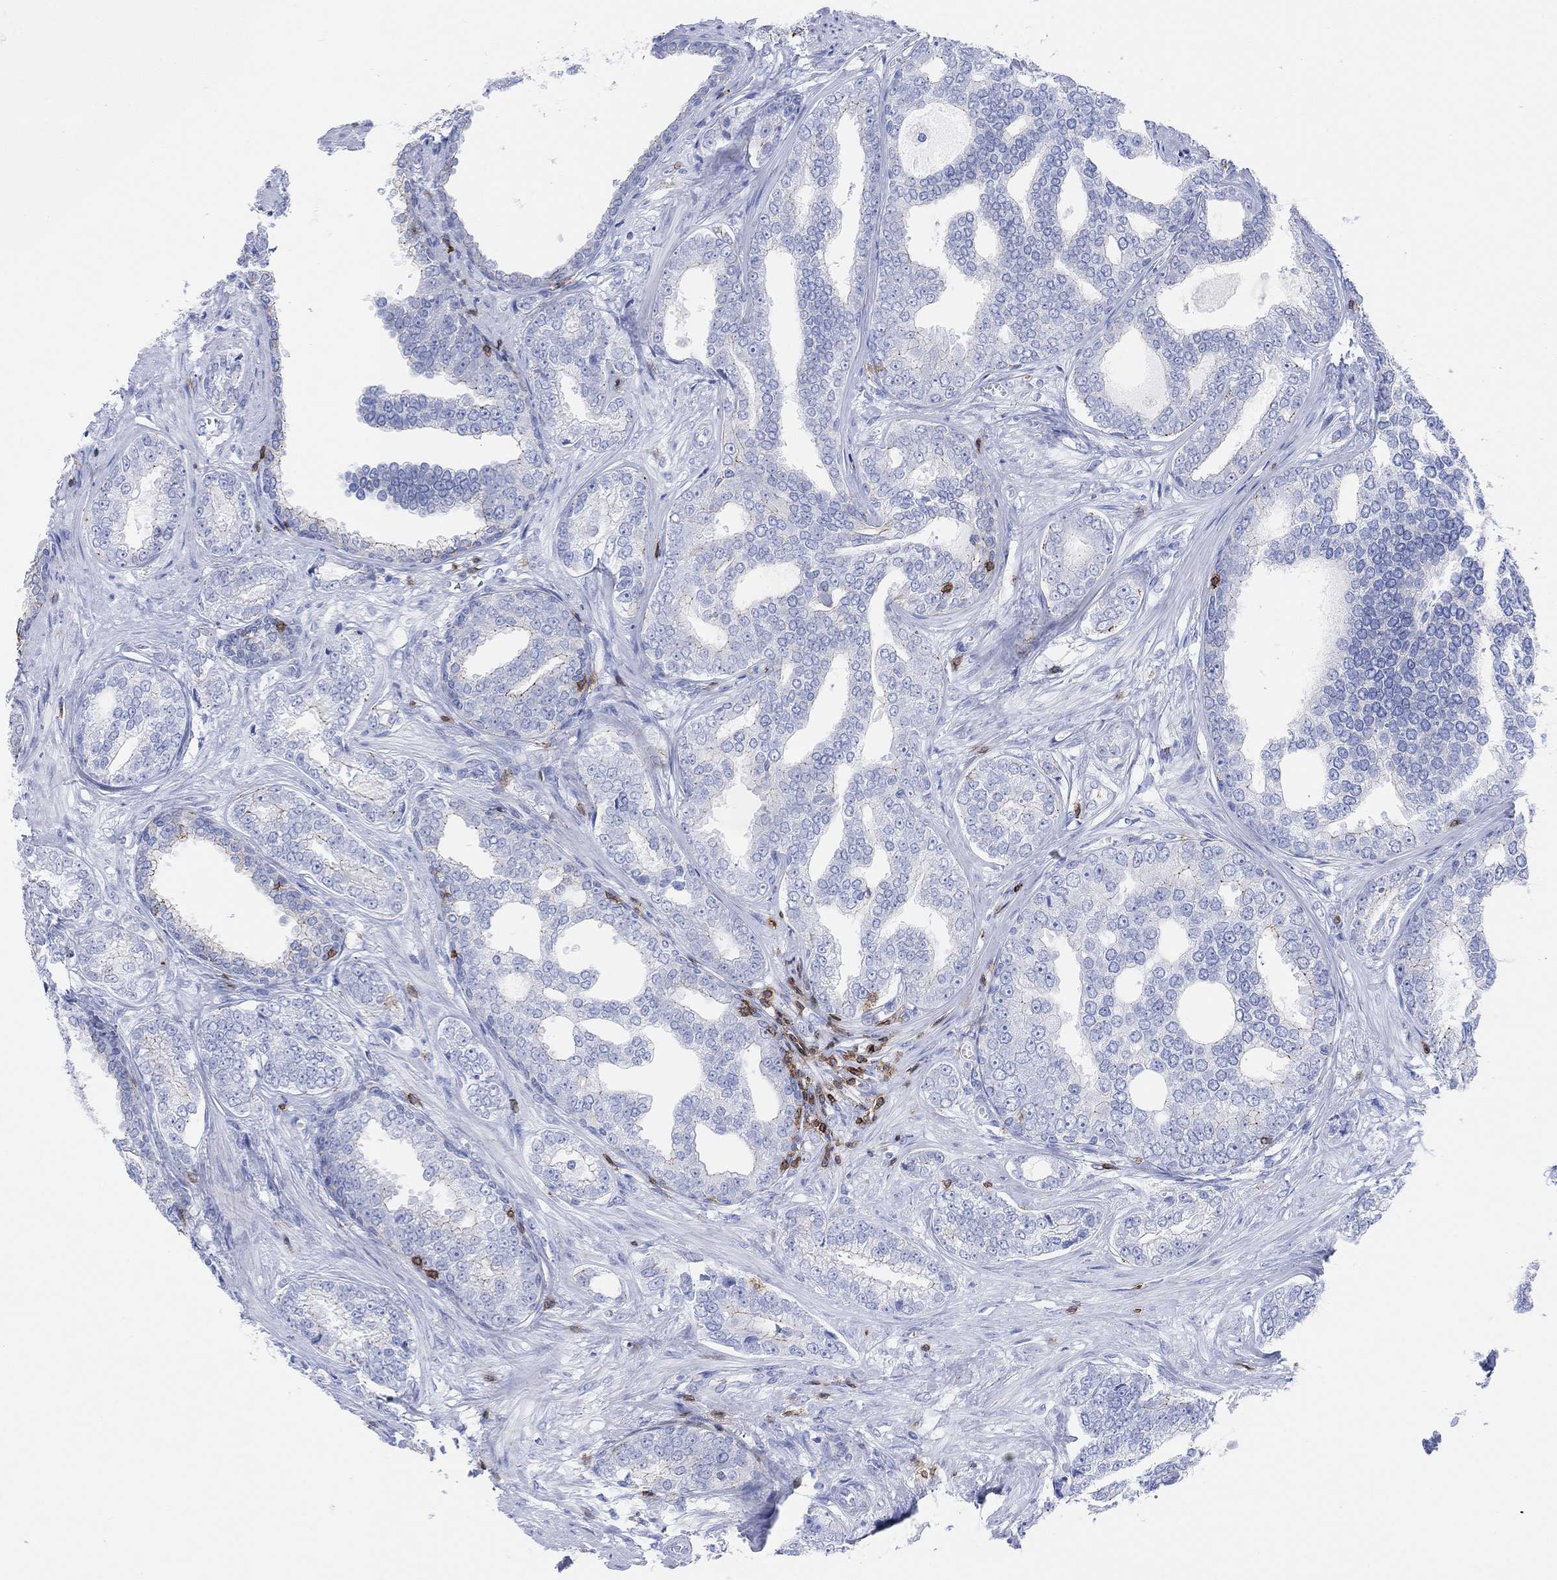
{"staining": {"intensity": "moderate", "quantity": "<25%", "location": "cytoplasmic/membranous"}, "tissue": "prostate cancer", "cell_type": "Tumor cells", "image_type": "cancer", "snomed": [{"axis": "morphology", "description": "Adenocarcinoma, NOS"}, {"axis": "topography", "description": "Prostate"}], "caption": "Prostate cancer (adenocarcinoma) was stained to show a protein in brown. There is low levels of moderate cytoplasmic/membranous staining in approximately <25% of tumor cells.", "gene": "GPR65", "patient": {"sex": "male", "age": 67}}